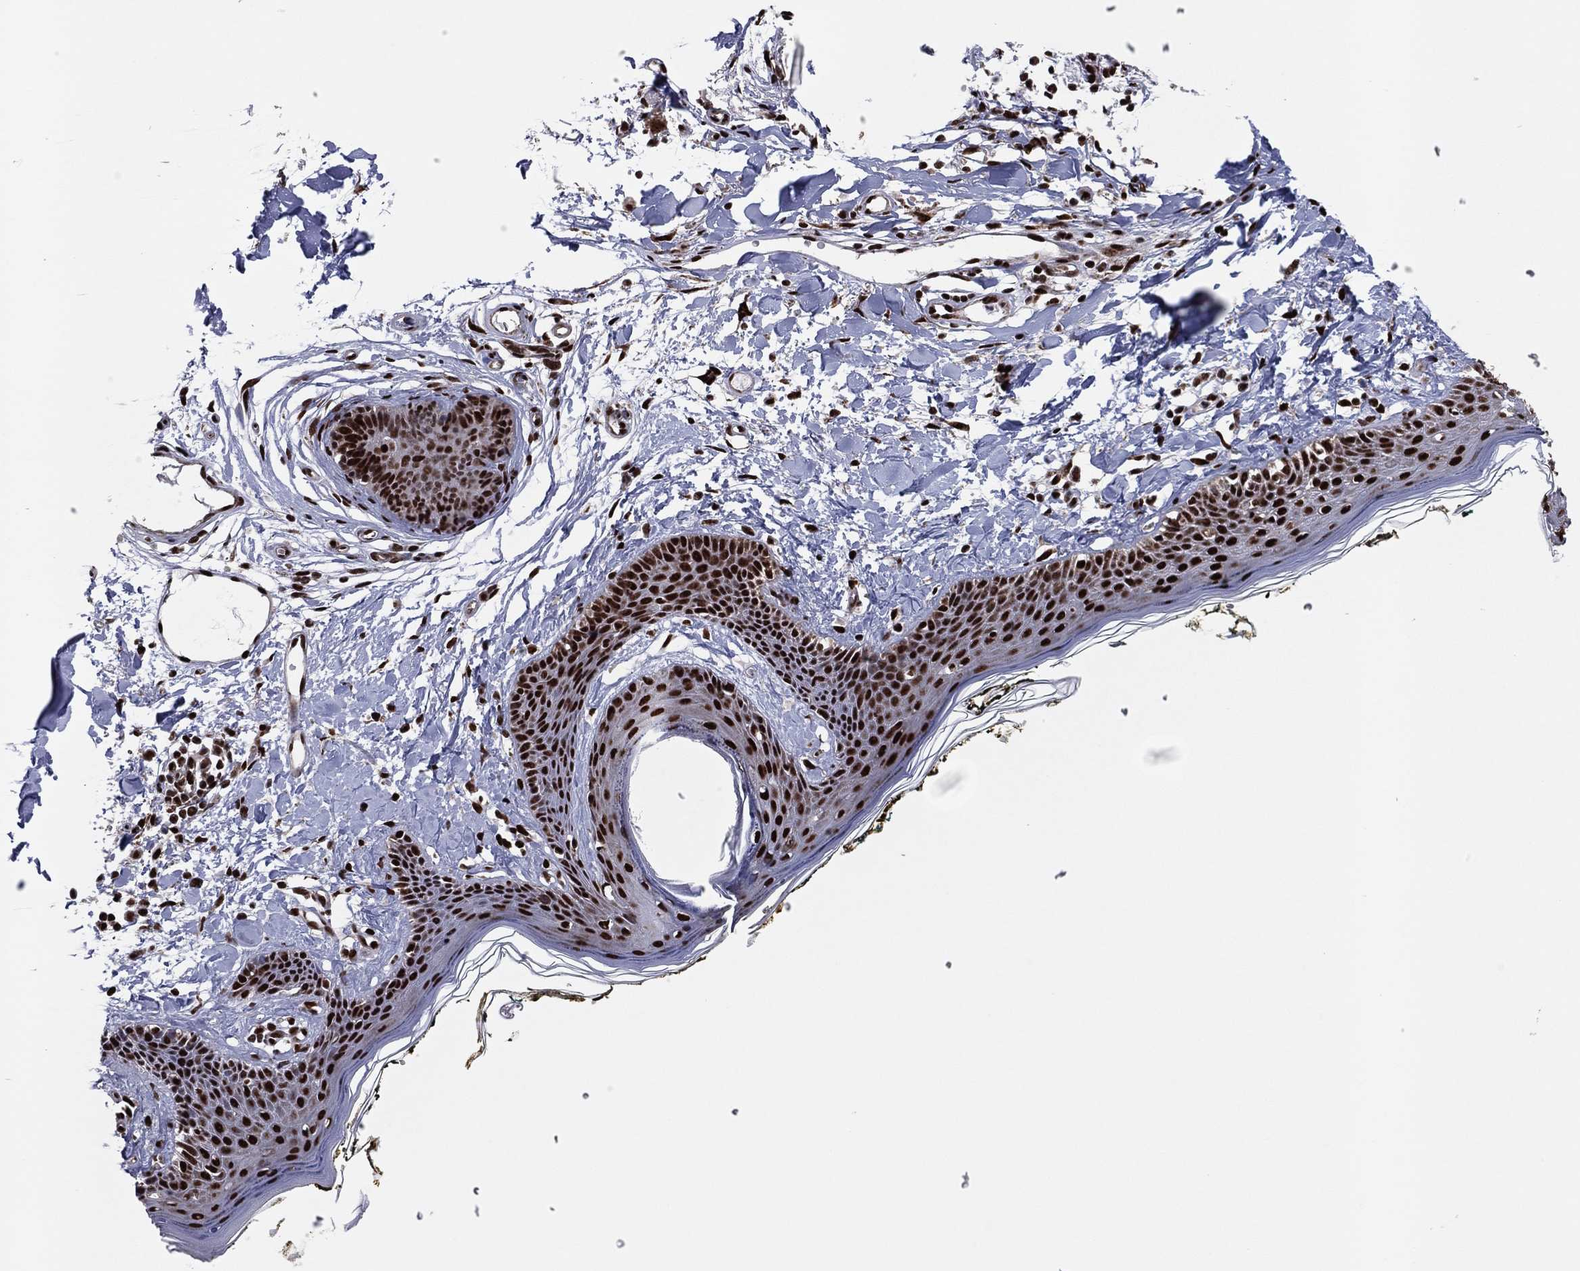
{"staining": {"intensity": "strong", "quantity": ">75%", "location": "nuclear"}, "tissue": "skin", "cell_type": "Fibroblasts", "image_type": "normal", "snomed": [{"axis": "morphology", "description": "Normal tissue, NOS"}, {"axis": "topography", "description": "Skin"}], "caption": "Protein analysis of unremarkable skin demonstrates strong nuclear expression in about >75% of fibroblasts.", "gene": "TP53BP1", "patient": {"sex": "male", "age": 76}}